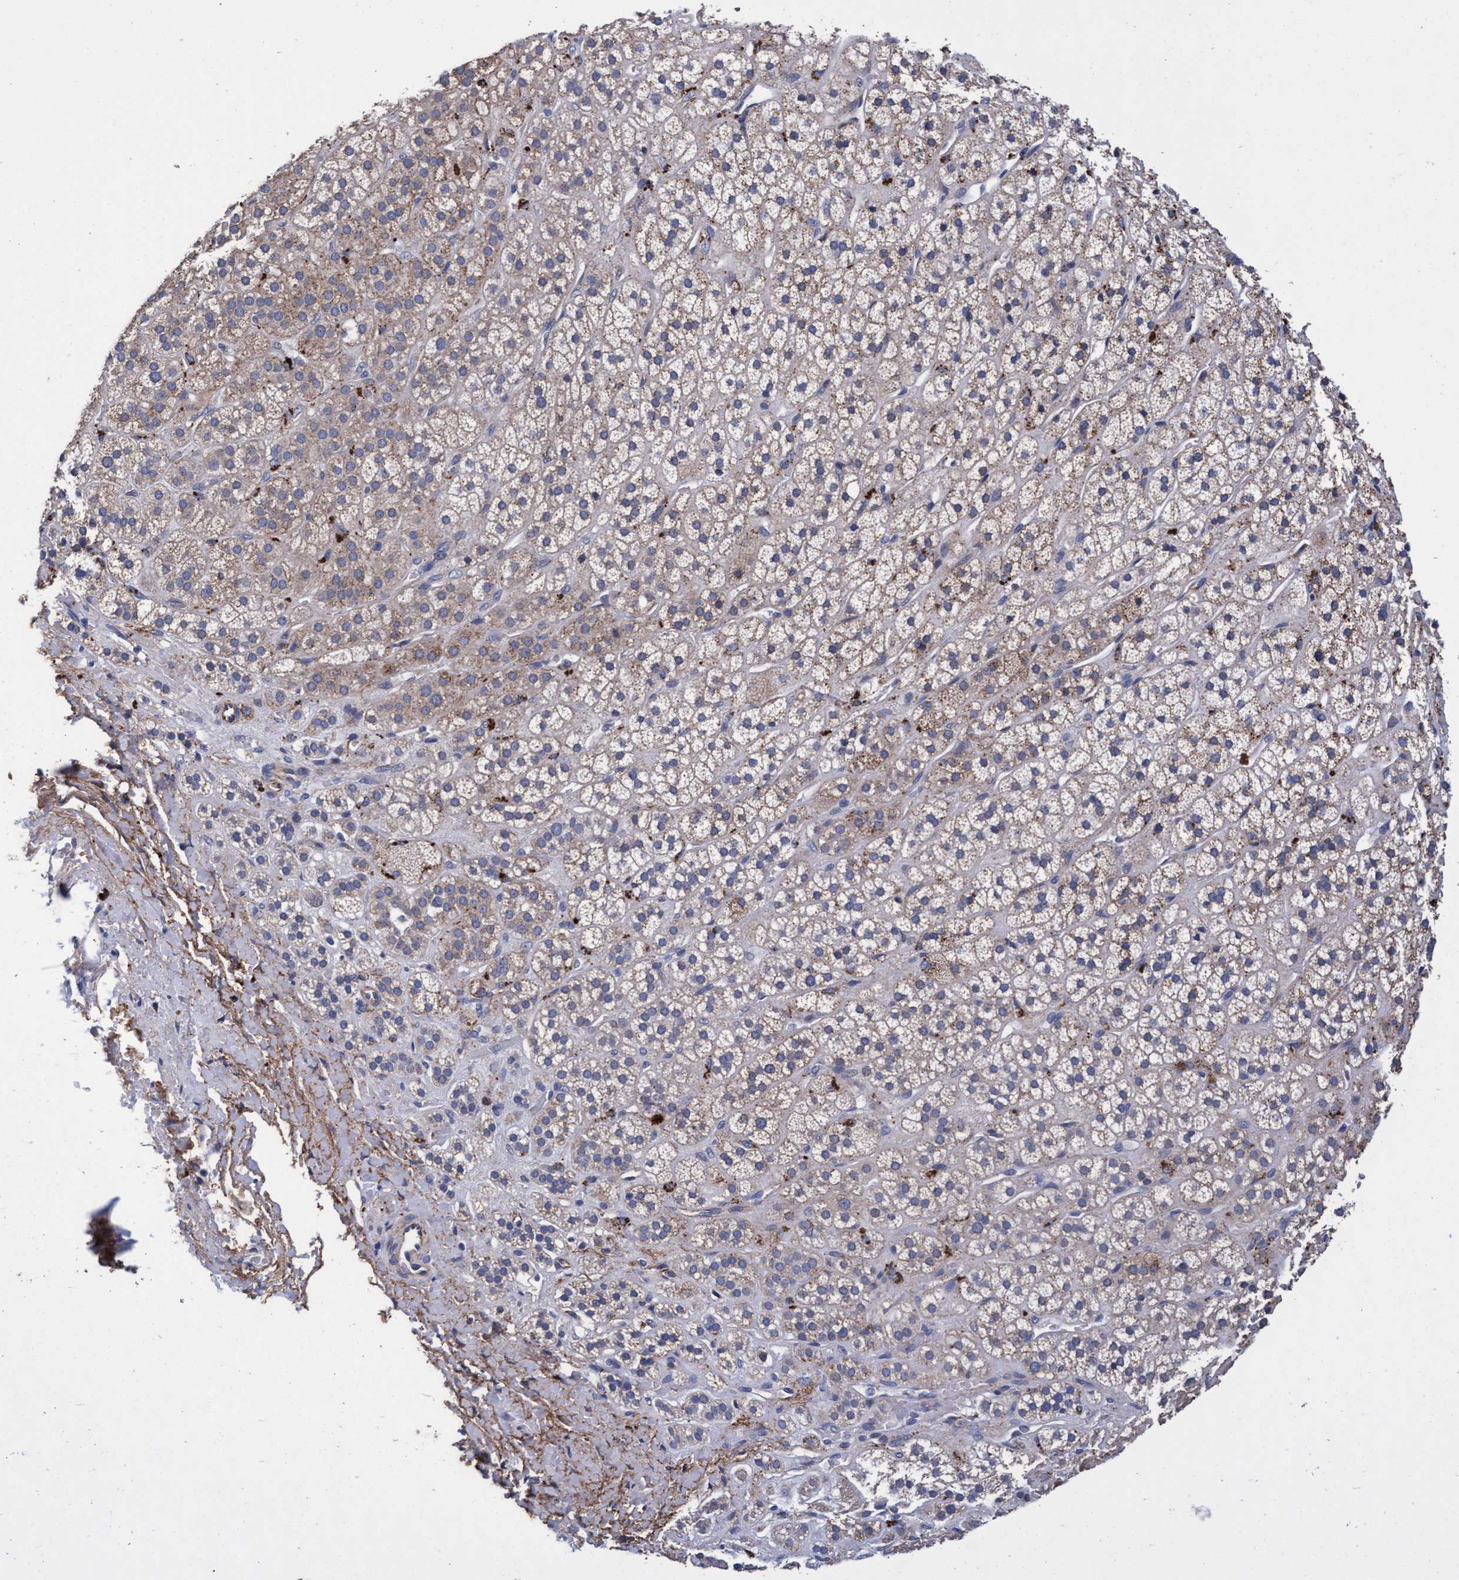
{"staining": {"intensity": "moderate", "quantity": "25%-75%", "location": "cytoplasmic/membranous"}, "tissue": "adrenal gland", "cell_type": "Glandular cells", "image_type": "normal", "snomed": [{"axis": "morphology", "description": "Normal tissue, NOS"}, {"axis": "topography", "description": "Adrenal gland"}], "caption": "Immunohistochemistry histopathology image of unremarkable adrenal gland: adrenal gland stained using immunohistochemistry reveals medium levels of moderate protein expression localized specifically in the cytoplasmic/membranous of glandular cells, appearing as a cytoplasmic/membranous brown color.", "gene": "CPQ", "patient": {"sex": "male", "age": 56}}